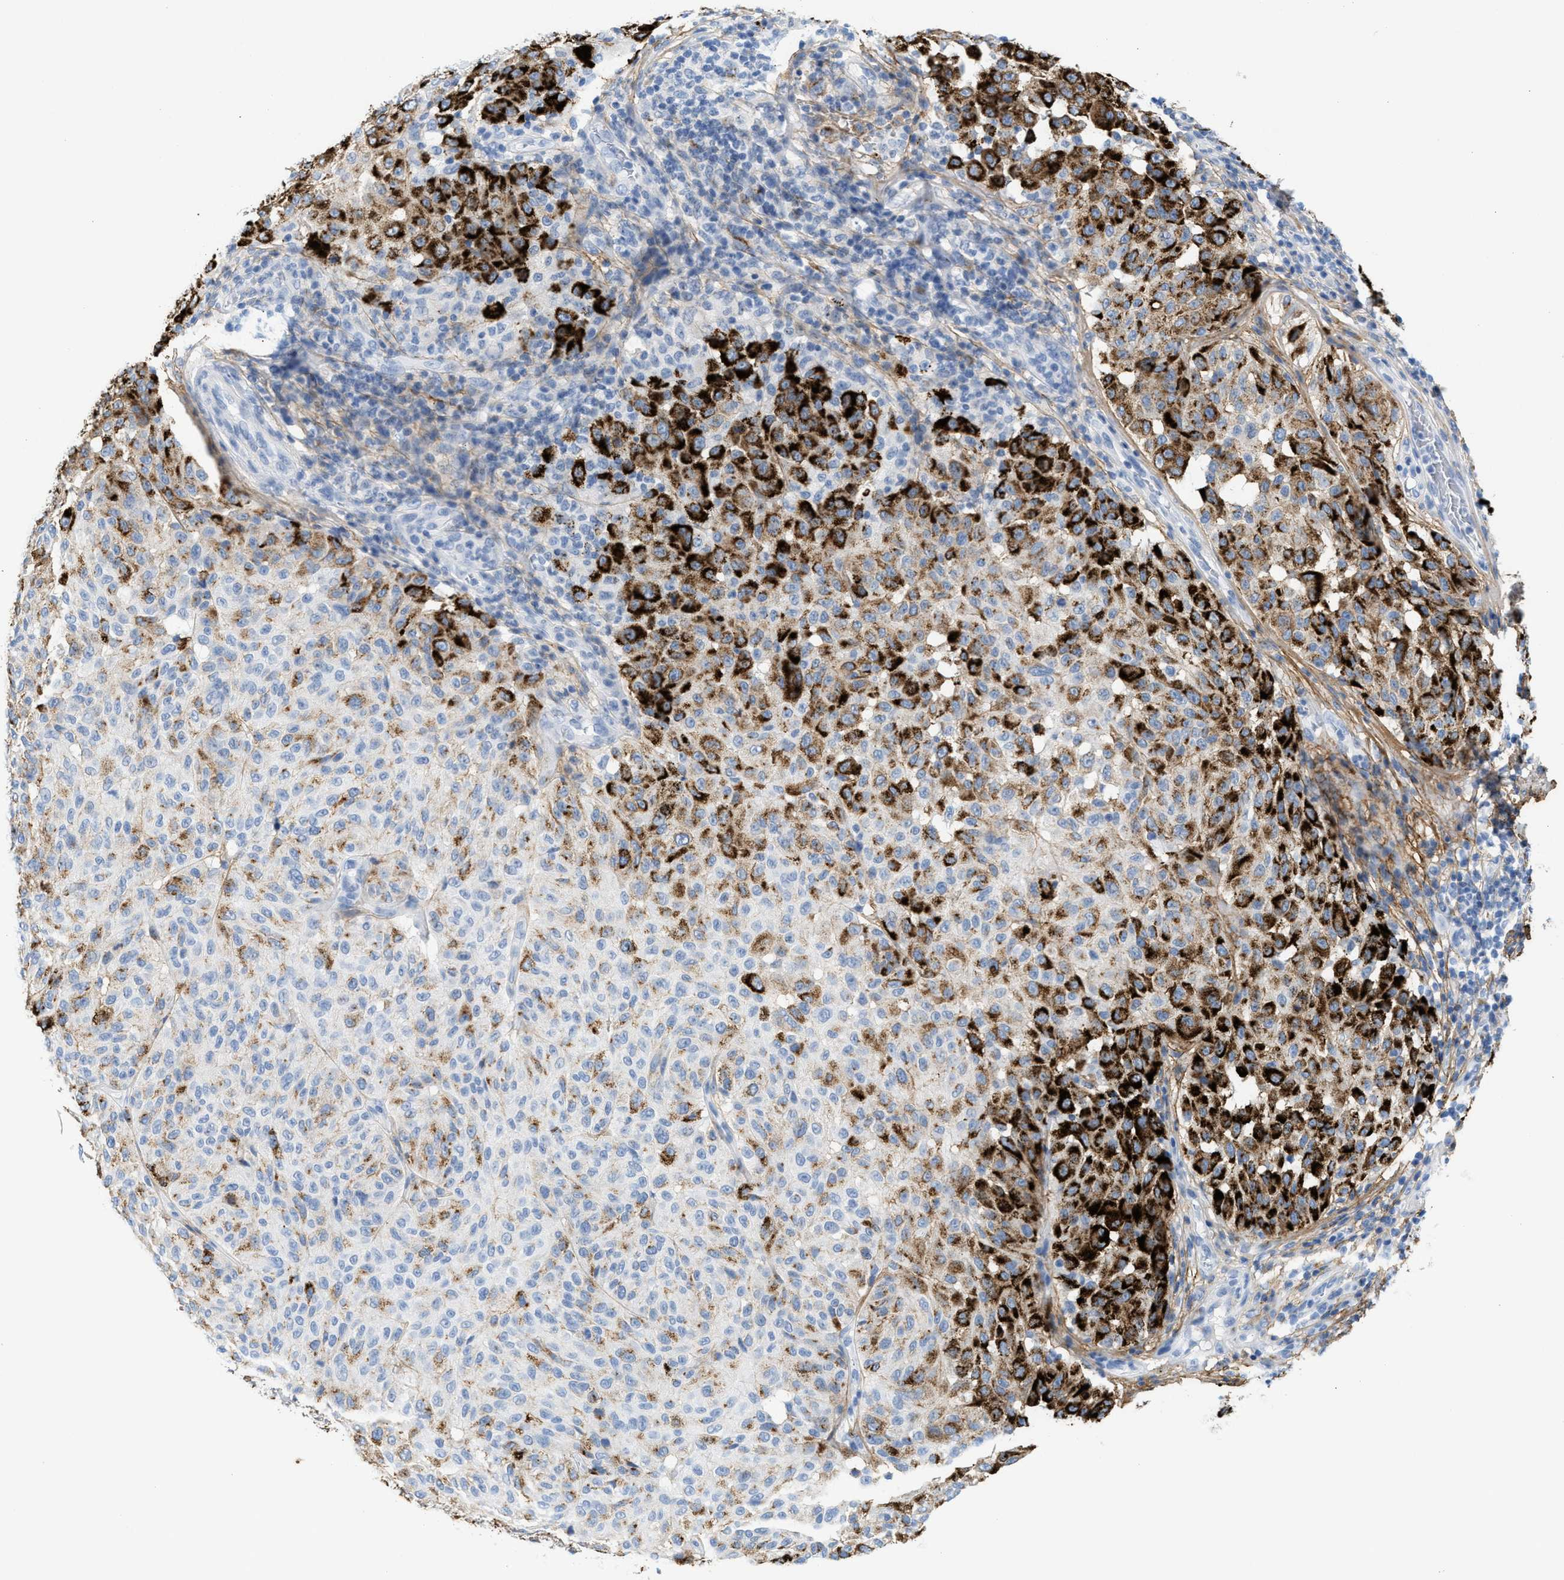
{"staining": {"intensity": "moderate", "quantity": "25%-75%", "location": "cytoplasmic/membranous"}, "tissue": "melanoma", "cell_type": "Tumor cells", "image_type": "cancer", "snomed": [{"axis": "morphology", "description": "Malignant melanoma, NOS"}, {"axis": "topography", "description": "Skin"}], "caption": "The immunohistochemical stain shows moderate cytoplasmic/membranous positivity in tumor cells of malignant melanoma tissue. Using DAB (3,3'-diaminobenzidine) (brown) and hematoxylin (blue) stains, captured at high magnification using brightfield microscopy.", "gene": "TNR", "patient": {"sex": "female", "age": 46}}